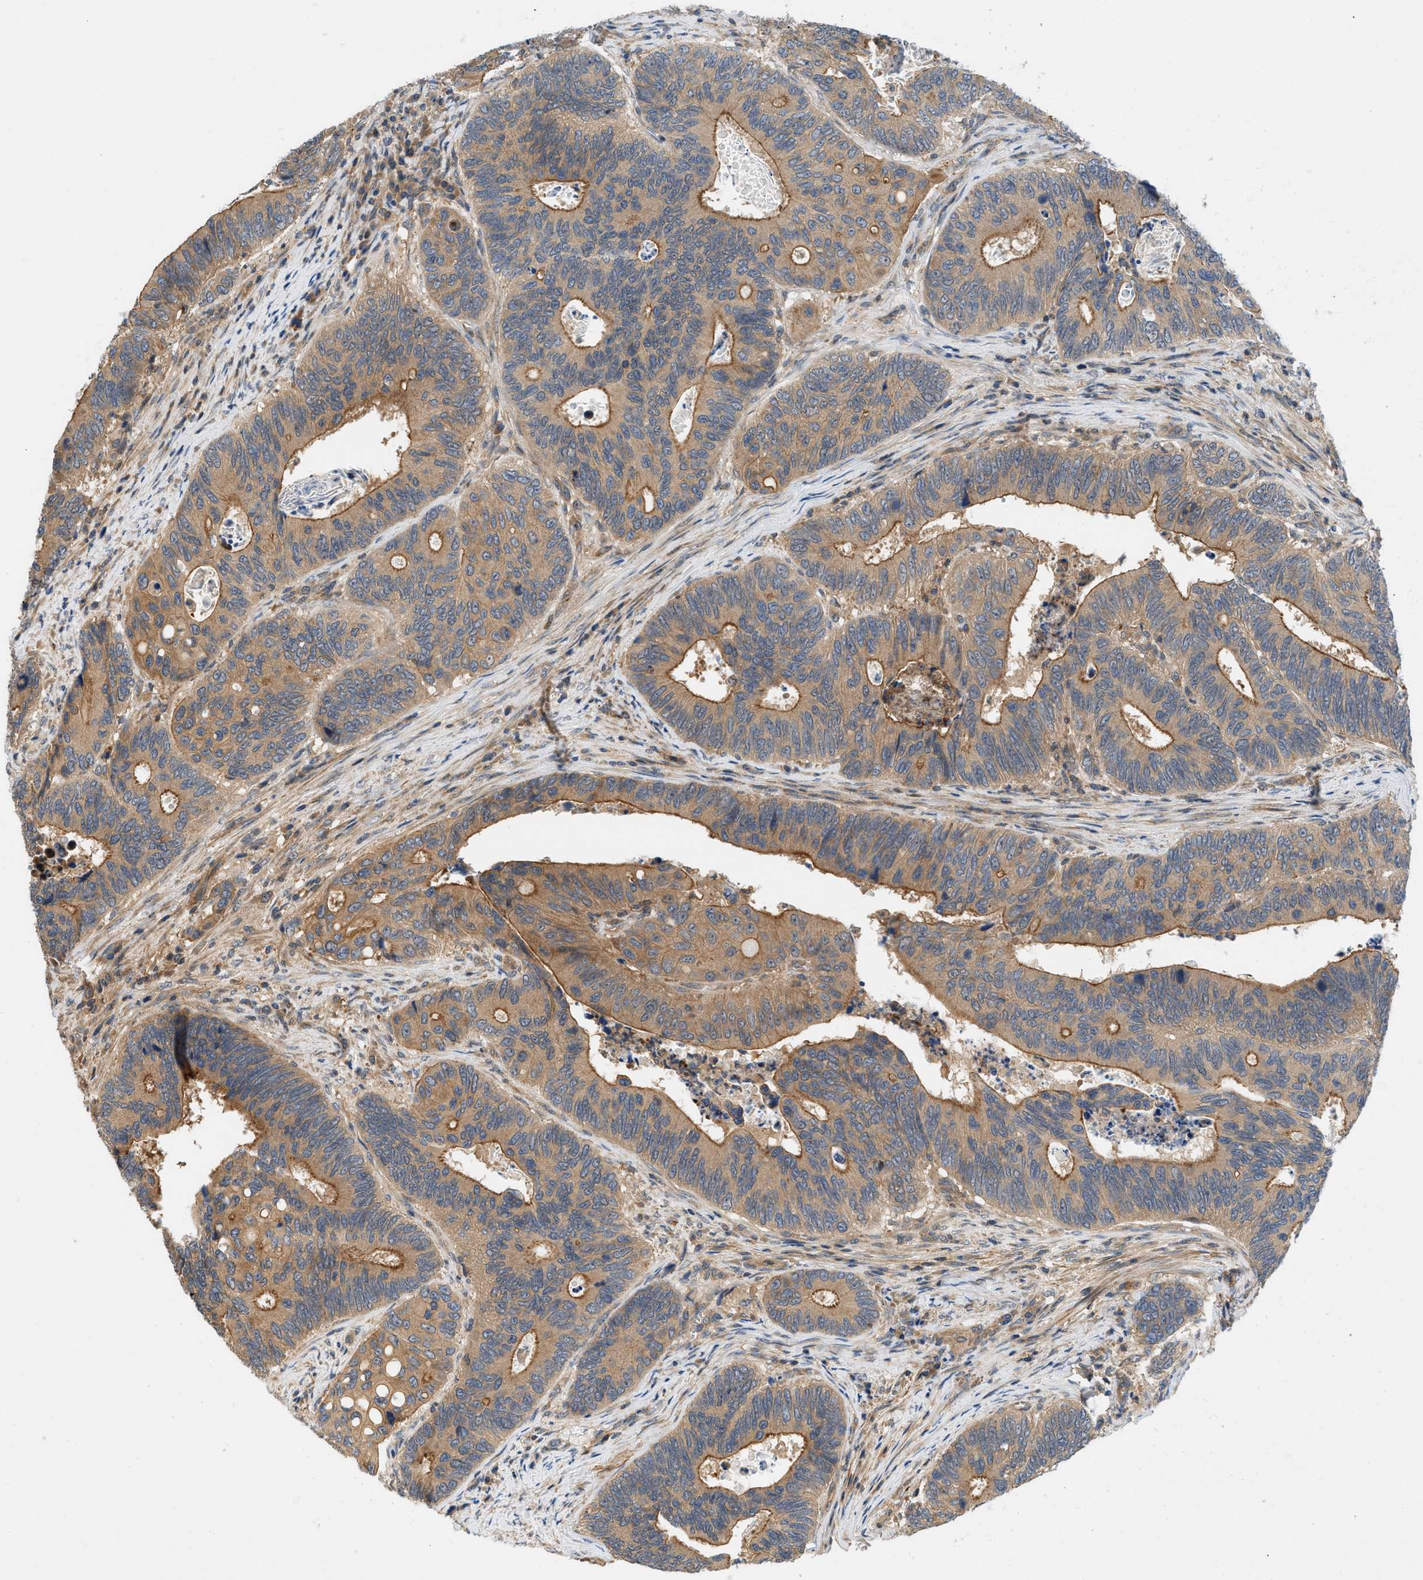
{"staining": {"intensity": "moderate", "quantity": ">75%", "location": "cytoplasmic/membranous"}, "tissue": "colorectal cancer", "cell_type": "Tumor cells", "image_type": "cancer", "snomed": [{"axis": "morphology", "description": "Inflammation, NOS"}, {"axis": "morphology", "description": "Adenocarcinoma, NOS"}, {"axis": "topography", "description": "Colon"}], "caption": "A high-resolution photomicrograph shows immunohistochemistry staining of colorectal cancer (adenocarcinoma), which displays moderate cytoplasmic/membranous staining in about >75% of tumor cells. The protein is stained brown, and the nuclei are stained in blue (DAB (3,3'-diaminobenzidine) IHC with brightfield microscopy, high magnification).", "gene": "GPR31", "patient": {"sex": "male", "age": 72}}